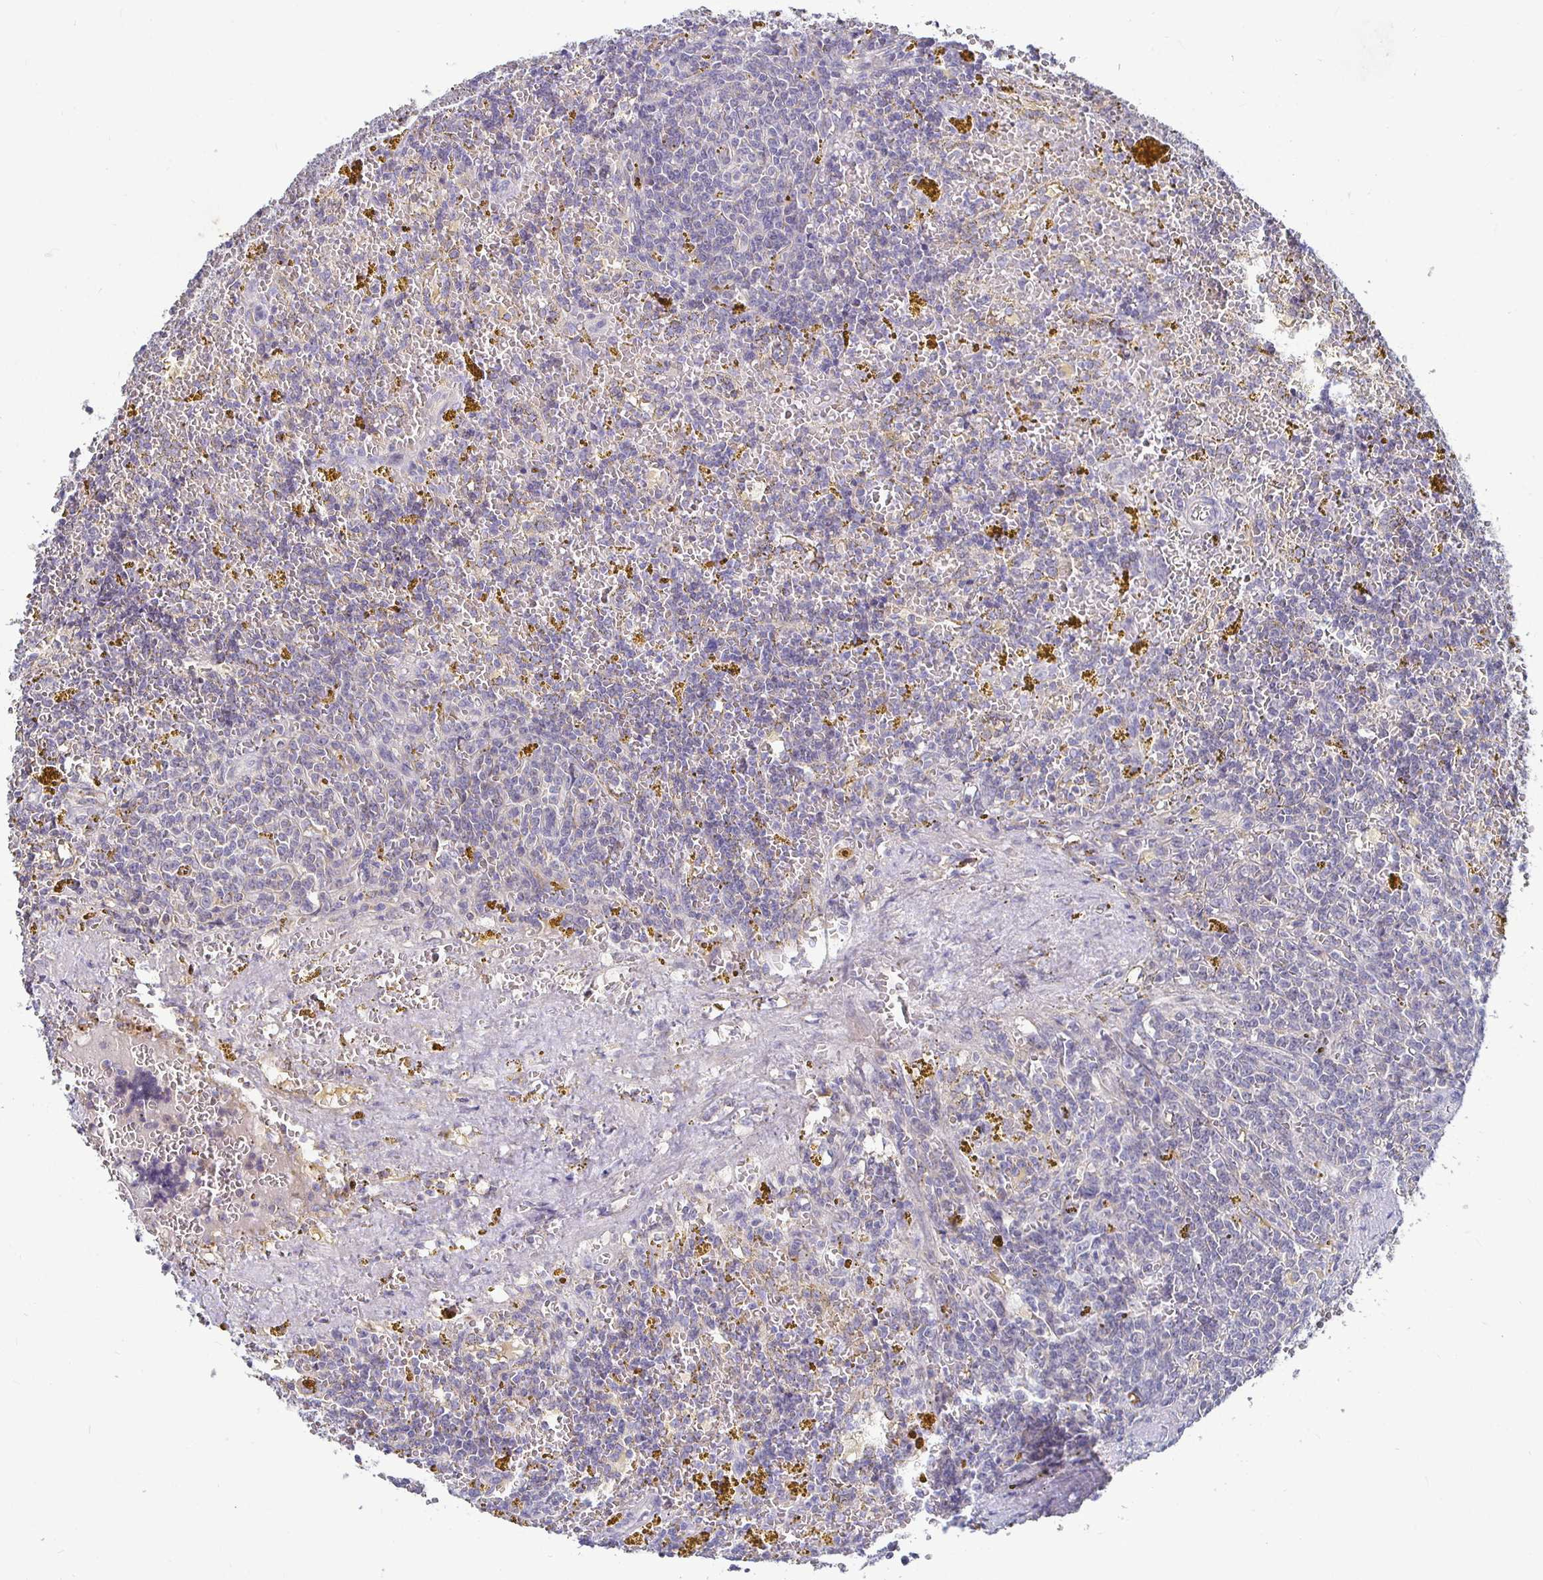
{"staining": {"intensity": "negative", "quantity": "none", "location": "none"}, "tissue": "lymphoma", "cell_type": "Tumor cells", "image_type": "cancer", "snomed": [{"axis": "morphology", "description": "Malignant lymphoma, non-Hodgkin's type, Low grade"}, {"axis": "topography", "description": "Spleen"}, {"axis": "topography", "description": "Lymph node"}], "caption": "The image exhibits no staining of tumor cells in low-grade malignant lymphoma, non-Hodgkin's type.", "gene": "RNF144B", "patient": {"sex": "female", "age": 66}}